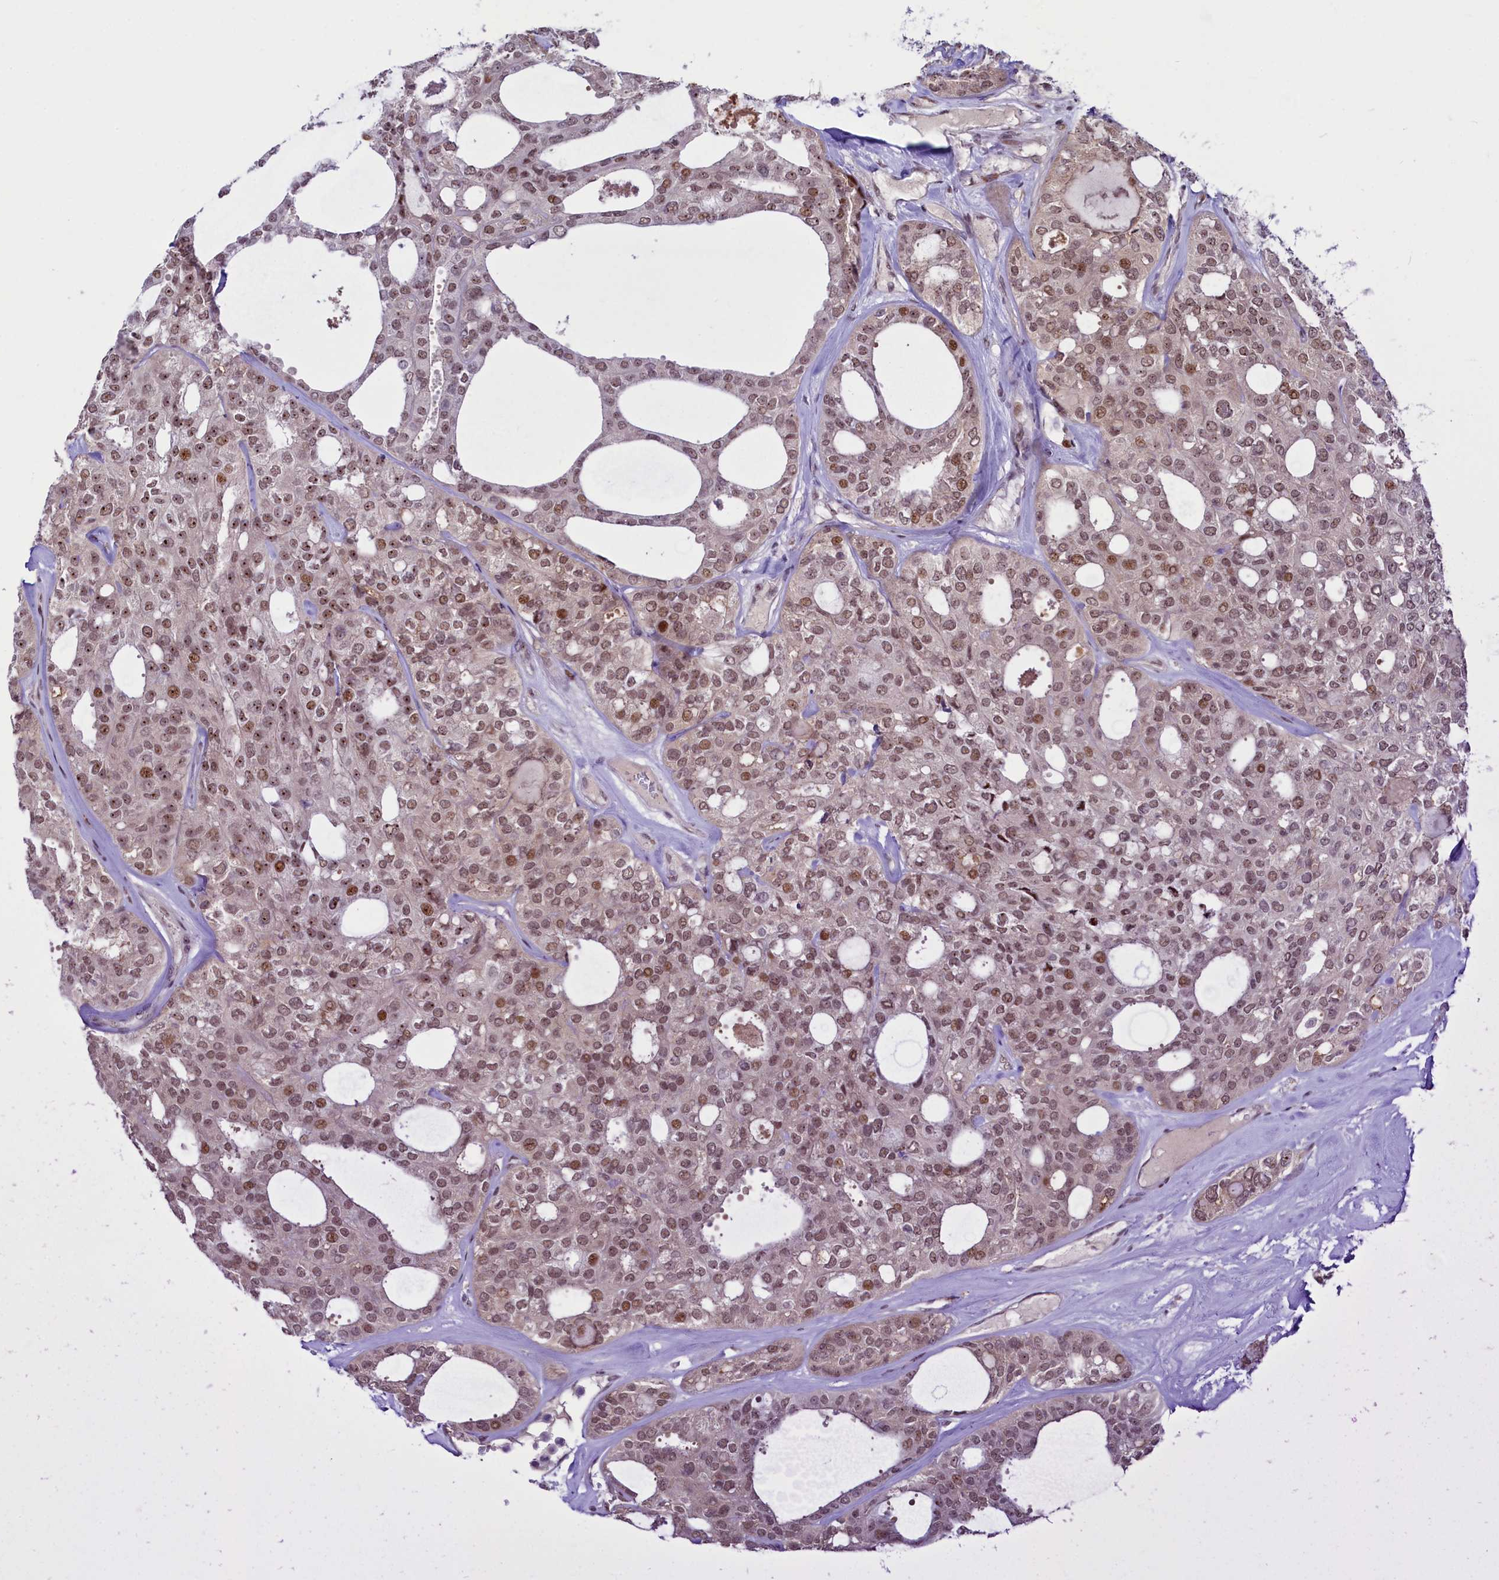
{"staining": {"intensity": "moderate", "quantity": ">75%", "location": "nuclear"}, "tissue": "thyroid cancer", "cell_type": "Tumor cells", "image_type": "cancer", "snomed": [{"axis": "morphology", "description": "Follicular adenoma carcinoma, NOS"}, {"axis": "topography", "description": "Thyroid gland"}], "caption": "A brown stain shows moderate nuclear staining of a protein in thyroid cancer tumor cells.", "gene": "ANKS3", "patient": {"sex": "male", "age": 75}}